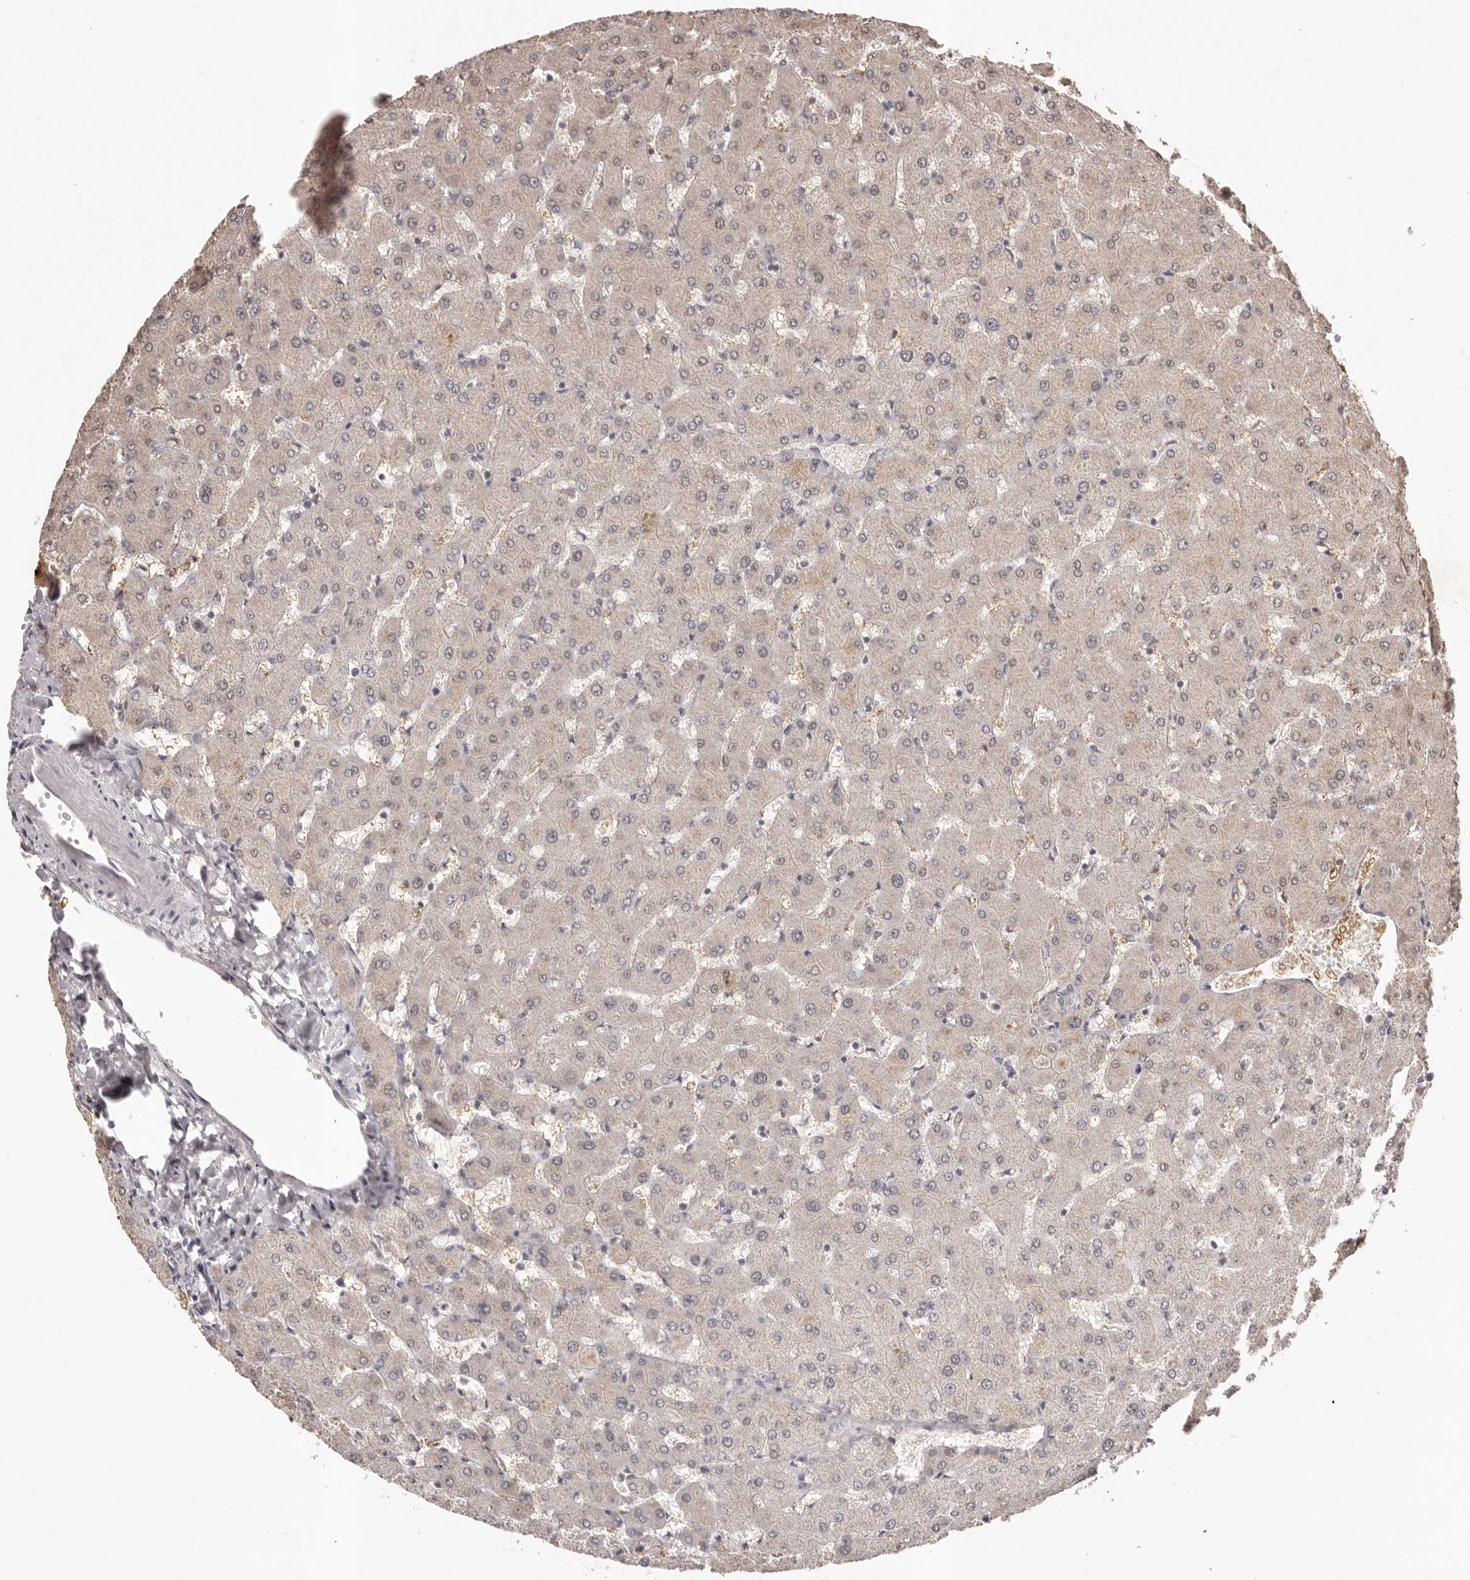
{"staining": {"intensity": "negative", "quantity": "none", "location": "none"}, "tissue": "liver", "cell_type": "Cholangiocytes", "image_type": "normal", "snomed": [{"axis": "morphology", "description": "Normal tissue, NOS"}, {"axis": "topography", "description": "Liver"}], "caption": "Histopathology image shows no protein positivity in cholangiocytes of unremarkable liver. (Brightfield microscopy of DAB immunohistochemistry at high magnification).", "gene": "RPS6KA5", "patient": {"sex": "female", "age": 63}}